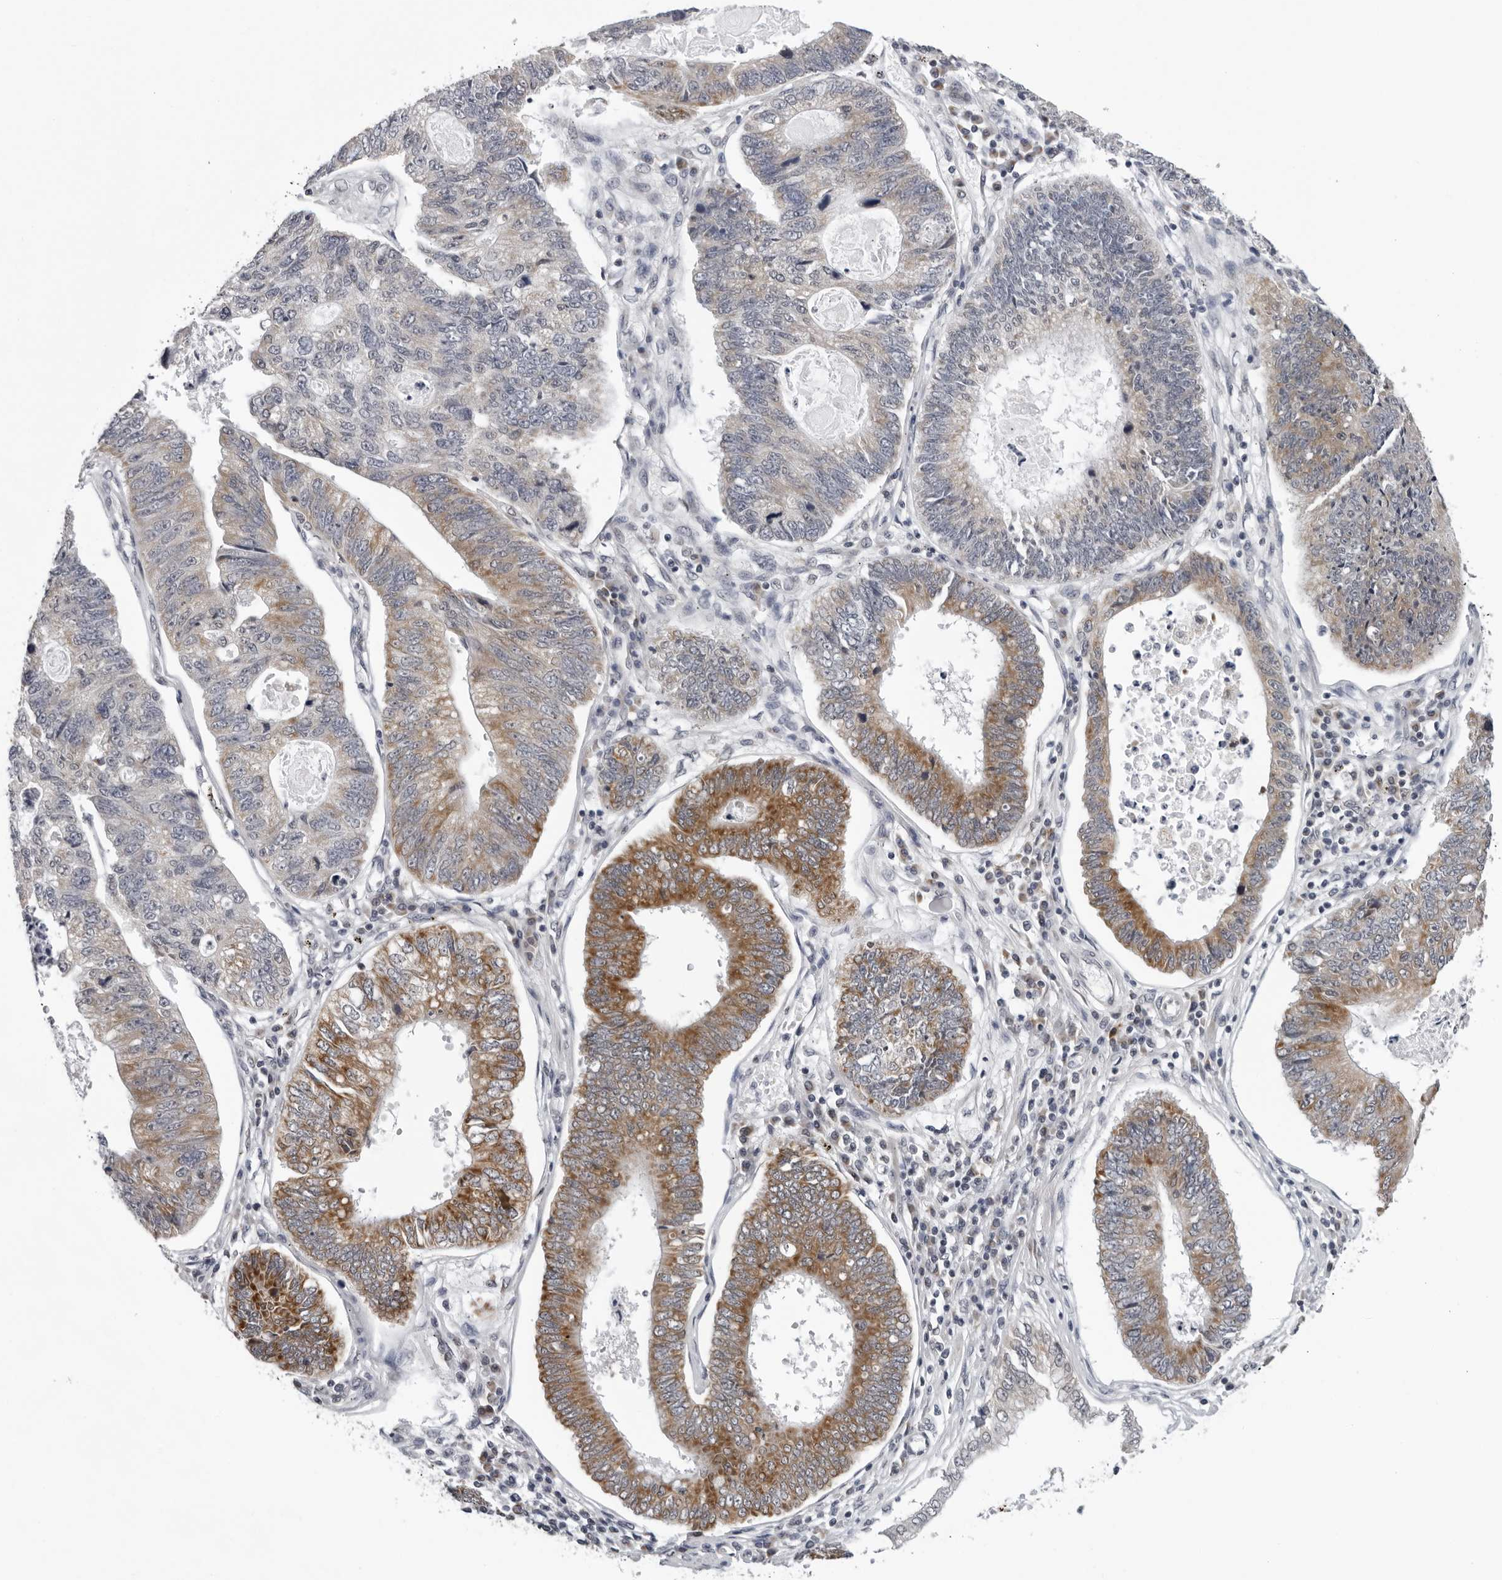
{"staining": {"intensity": "strong", "quantity": "<25%", "location": "cytoplasmic/membranous"}, "tissue": "stomach cancer", "cell_type": "Tumor cells", "image_type": "cancer", "snomed": [{"axis": "morphology", "description": "Adenocarcinoma, NOS"}, {"axis": "topography", "description": "Stomach"}], "caption": "Immunohistochemistry (IHC) photomicrograph of neoplastic tissue: human stomach cancer (adenocarcinoma) stained using immunohistochemistry displays medium levels of strong protein expression localized specifically in the cytoplasmic/membranous of tumor cells, appearing as a cytoplasmic/membranous brown color.", "gene": "CPT2", "patient": {"sex": "male", "age": 59}}